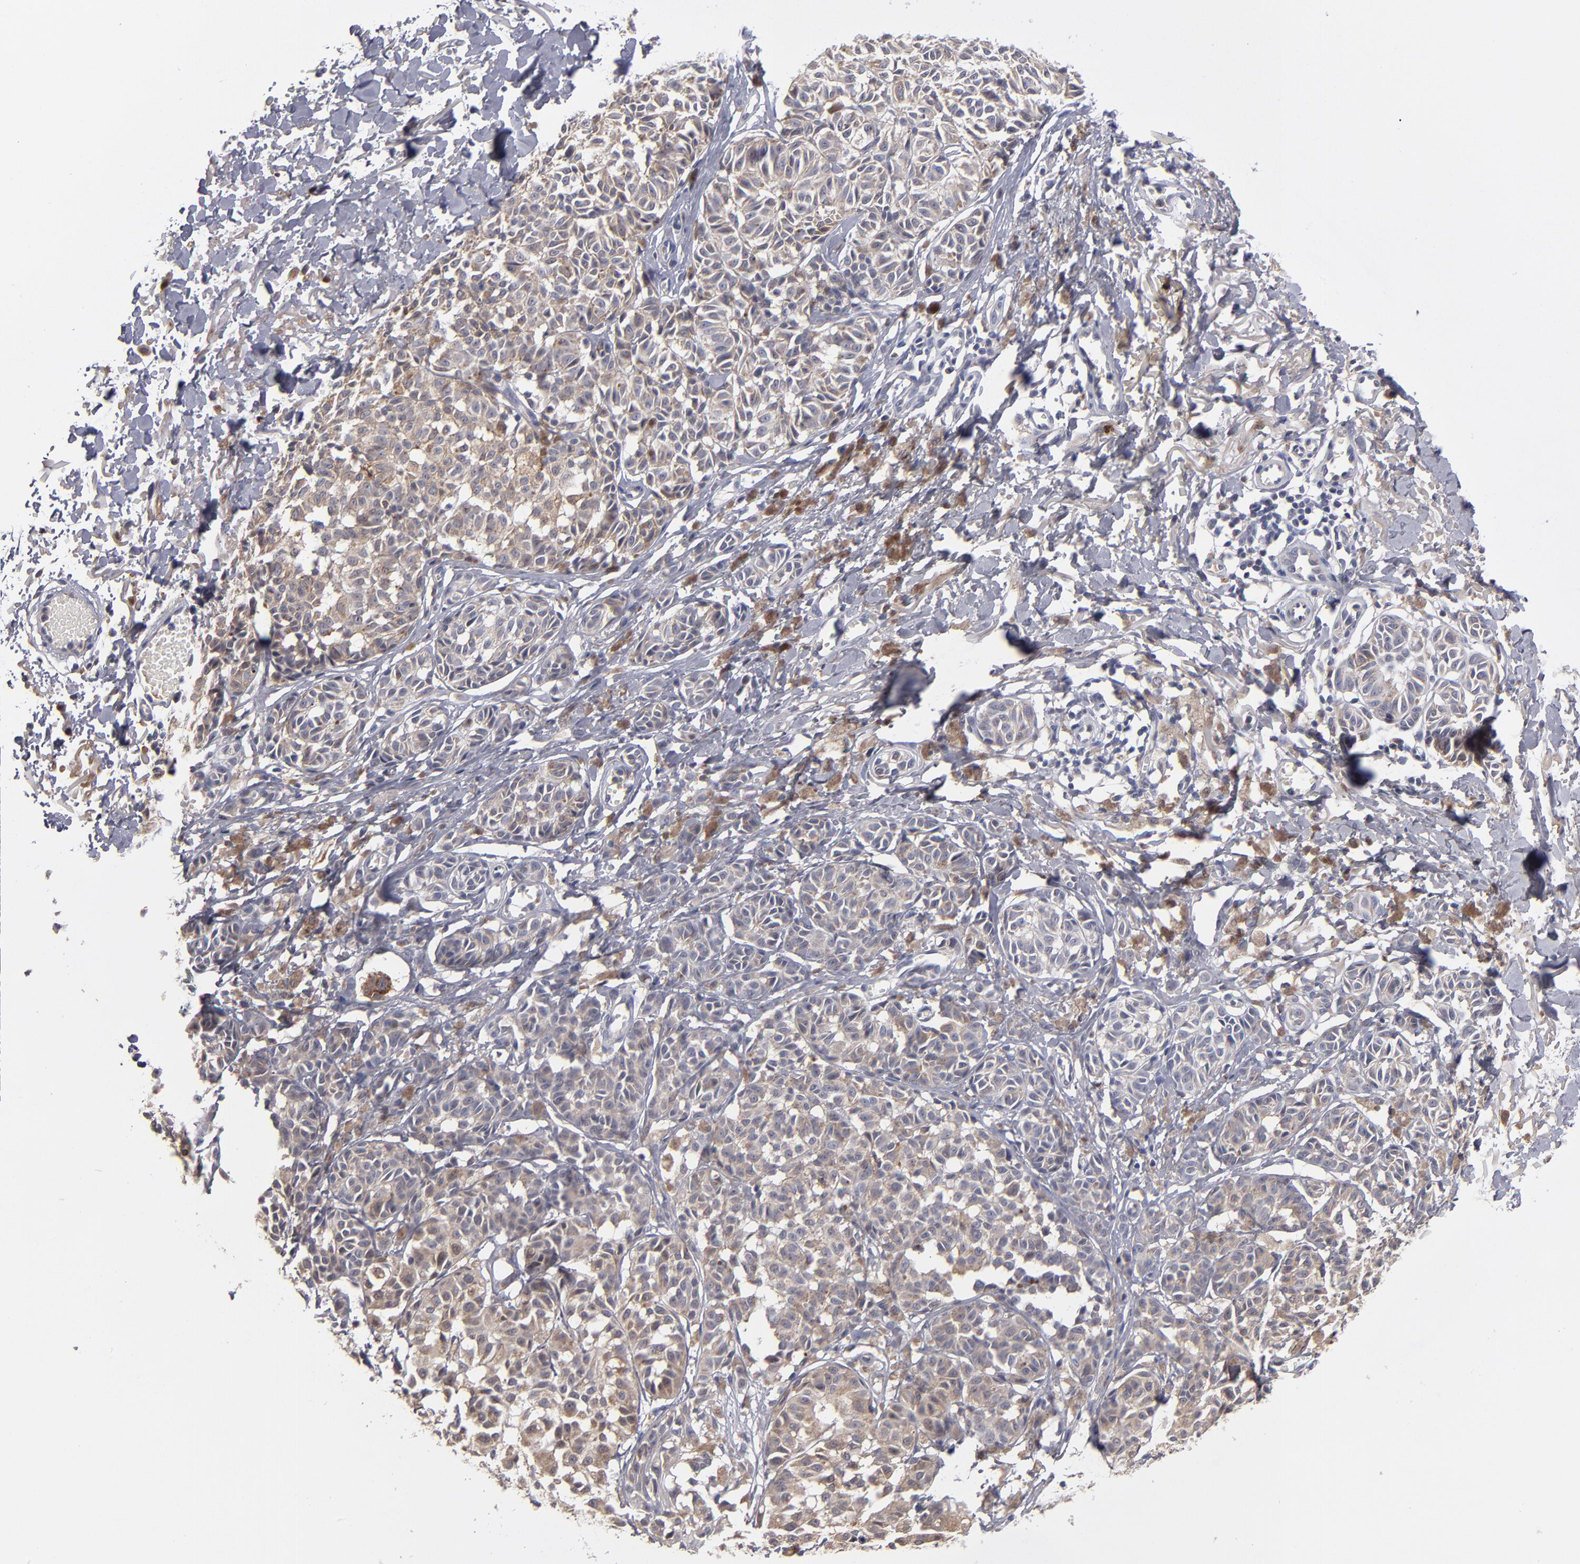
{"staining": {"intensity": "weak", "quantity": ">75%", "location": "cytoplasmic/membranous"}, "tissue": "melanoma", "cell_type": "Tumor cells", "image_type": "cancer", "snomed": [{"axis": "morphology", "description": "Malignant melanoma, NOS"}, {"axis": "topography", "description": "Skin"}], "caption": "Malignant melanoma stained with a protein marker displays weak staining in tumor cells.", "gene": "EXD2", "patient": {"sex": "male", "age": 76}}